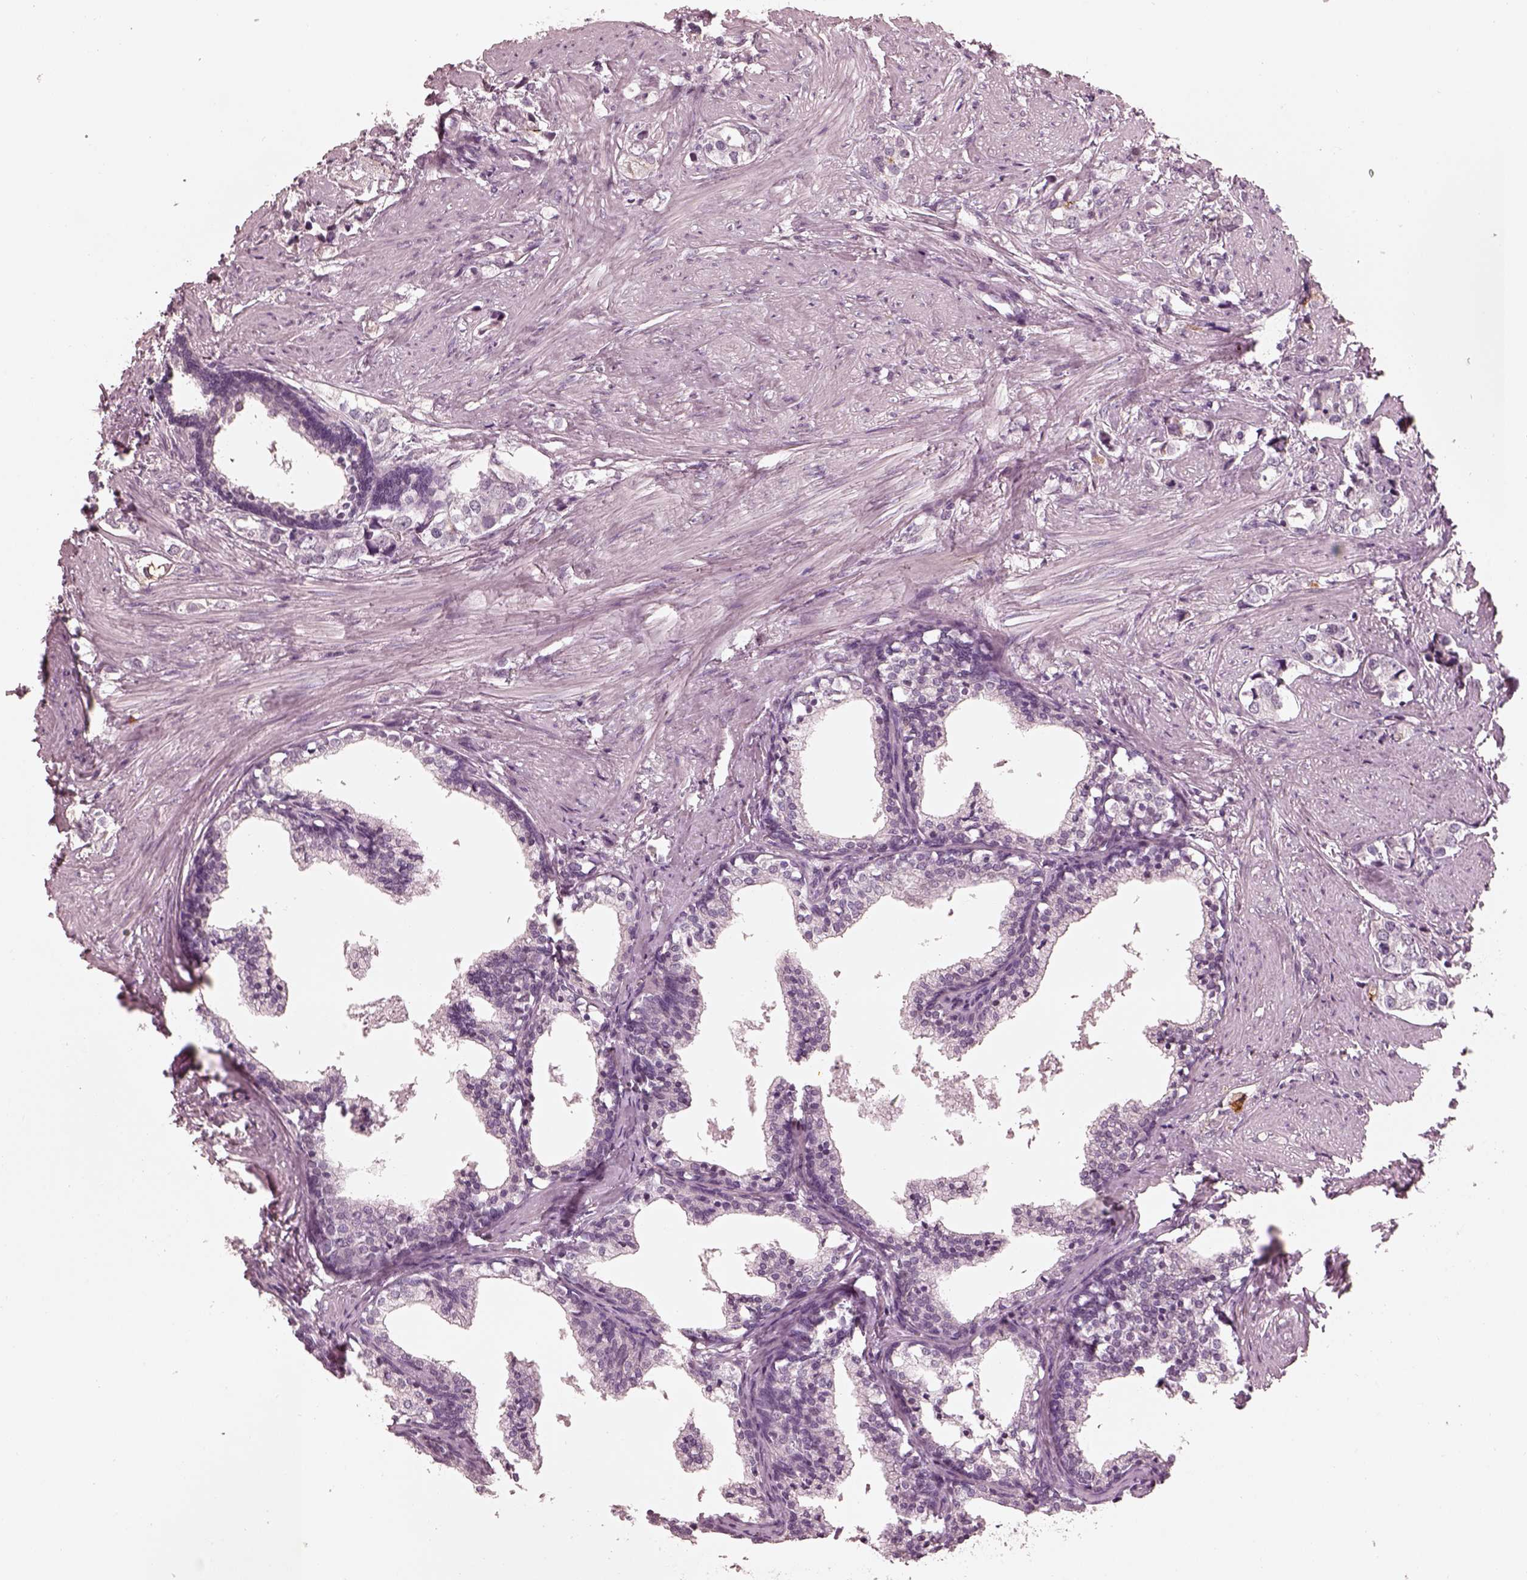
{"staining": {"intensity": "negative", "quantity": "none", "location": "none"}, "tissue": "prostate cancer", "cell_type": "Tumor cells", "image_type": "cancer", "snomed": [{"axis": "morphology", "description": "Adenocarcinoma, NOS"}, {"axis": "topography", "description": "Prostate and seminal vesicle, NOS"}], "caption": "The immunohistochemistry (IHC) photomicrograph has no significant positivity in tumor cells of adenocarcinoma (prostate) tissue.", "gene": "KCNA2", "patient": {"sex": "male", "age": 63}}